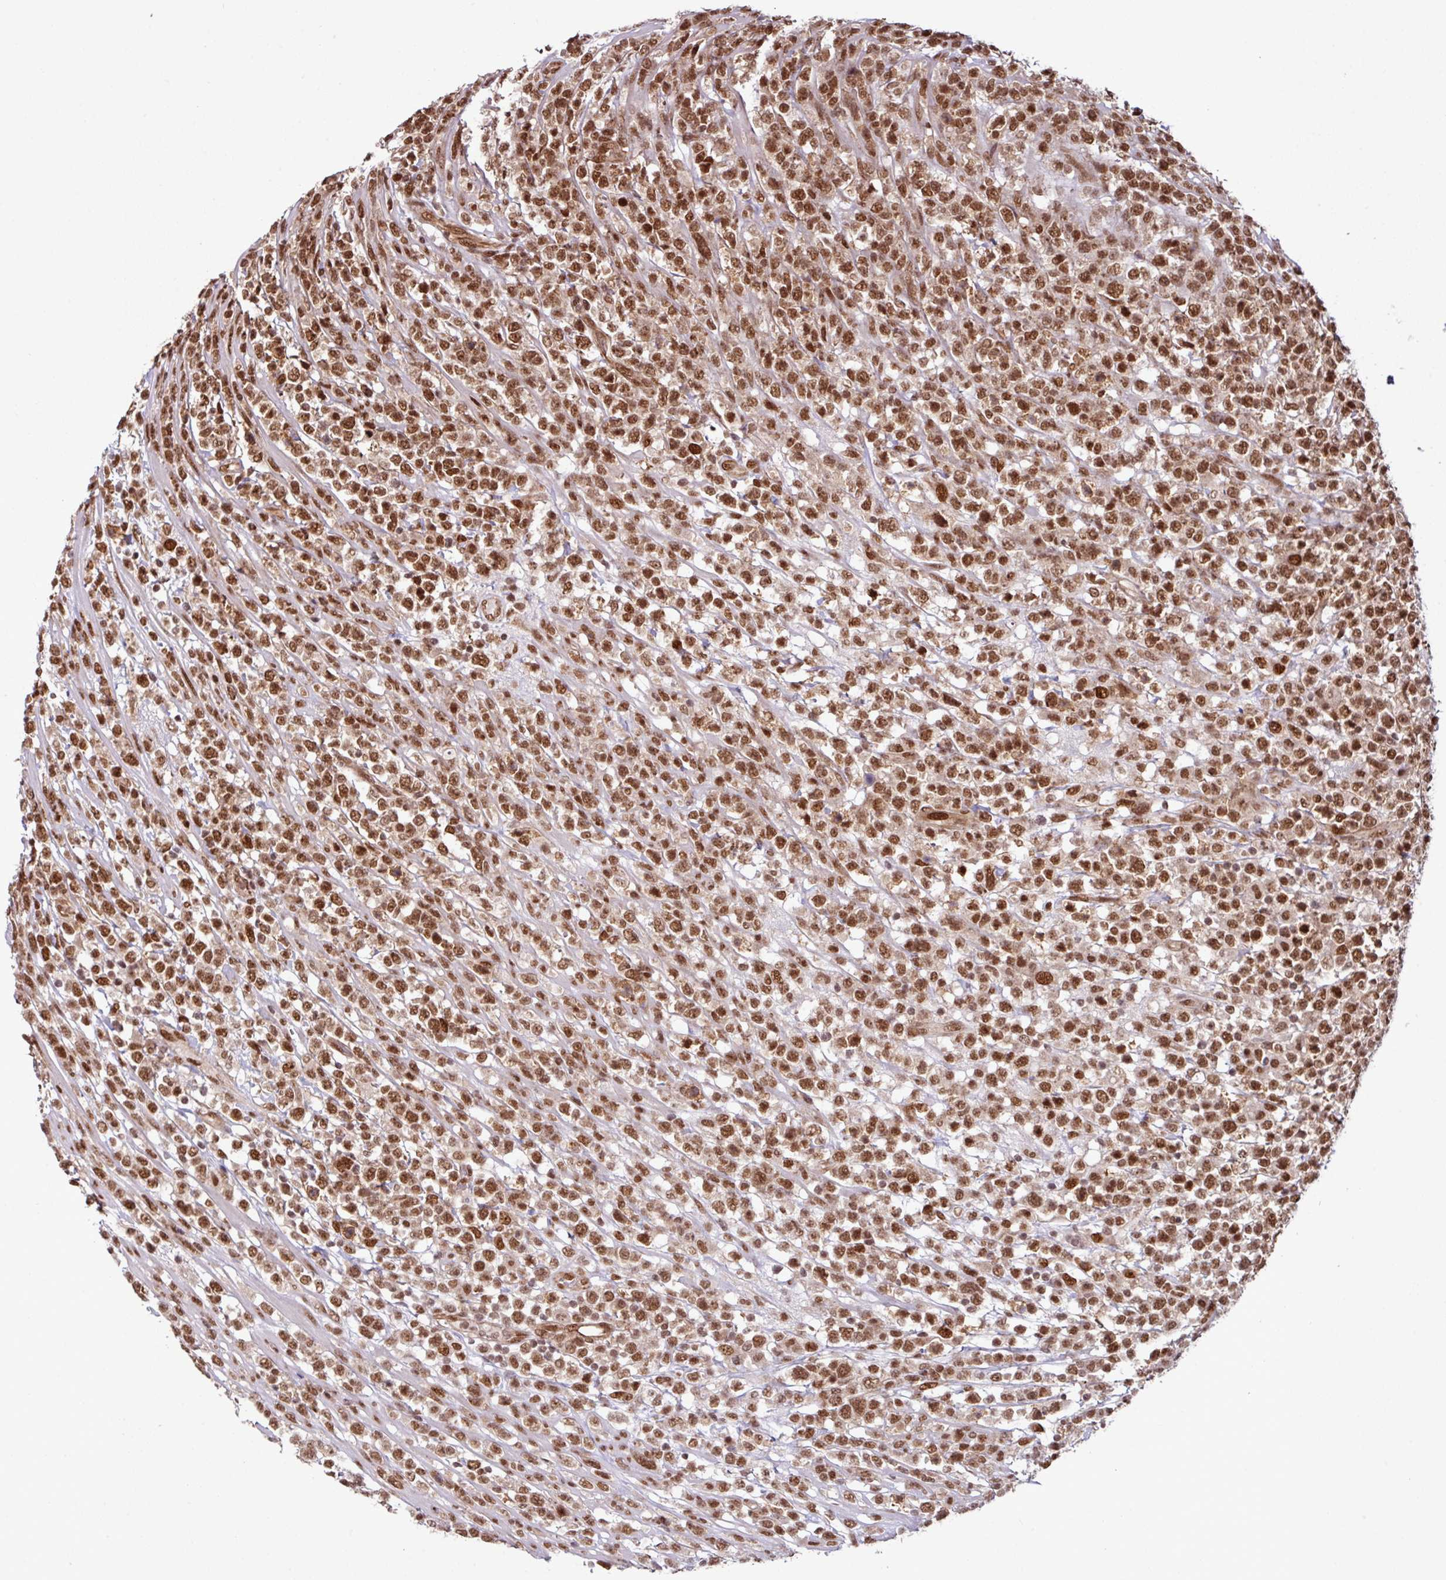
{"staining": {"intensity": "moderate", "quantity": ">75%", "location": "nuclear"}, "tissue": "lymphoma", "cell_type": "Tumor cells", "image_type": "cancer", "snomed": [{"axis": "morphology", "description": "Malignant lymphoma, non-Hodgkin's type, High grade"}, {"axis": "topography", "description": "Colon"}], "caption": "An IHC histopathology image of neoplastic tissue is shown. Protein staining in brown highlights moderate nuclear positivity in high-grade malignant lymphoma, non-Hodgkin's type within tumor cells.", "gene": "MORF4L2", "patient": {"sex": "female", "age": 53}}